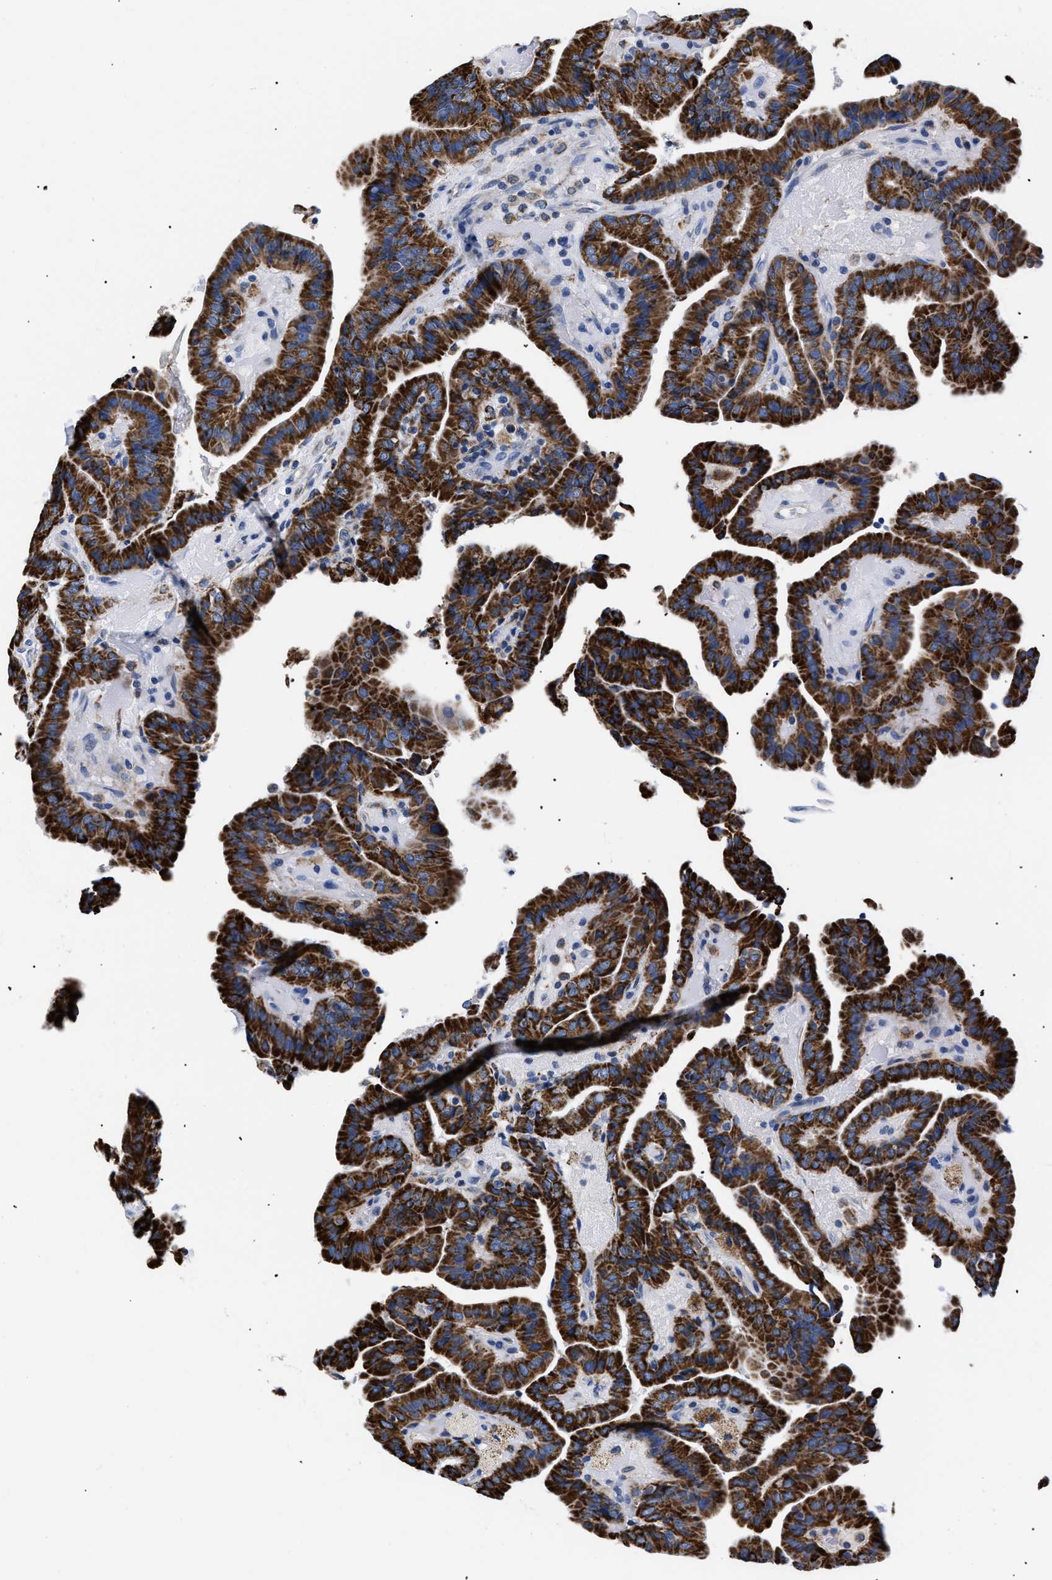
{"staining": {"intensity": "strong", "quantity": ">75%", "location": "cytoplasmic/membranous"}, "tissue": "thyroid cancer", "cell_type": "Tumor cells", "image_type": "cancer", "snomed": [{"axis": "morphology", "description": "Papillary adenocarcinoma, NOS"}, {"axis": "topography", "description": "Thyroid gland"}], "caption": "Protein staining by immunohistochemistry (IHC) demonstrates strong cytoplasmic/membranous staining in about >75% of tumor cells in thyroid cancer. The protein of interest is shown in brown color, while the nuclei are stained blue.", "gene": "GPR149", "patient": {"sex": "male", "age": 33}}